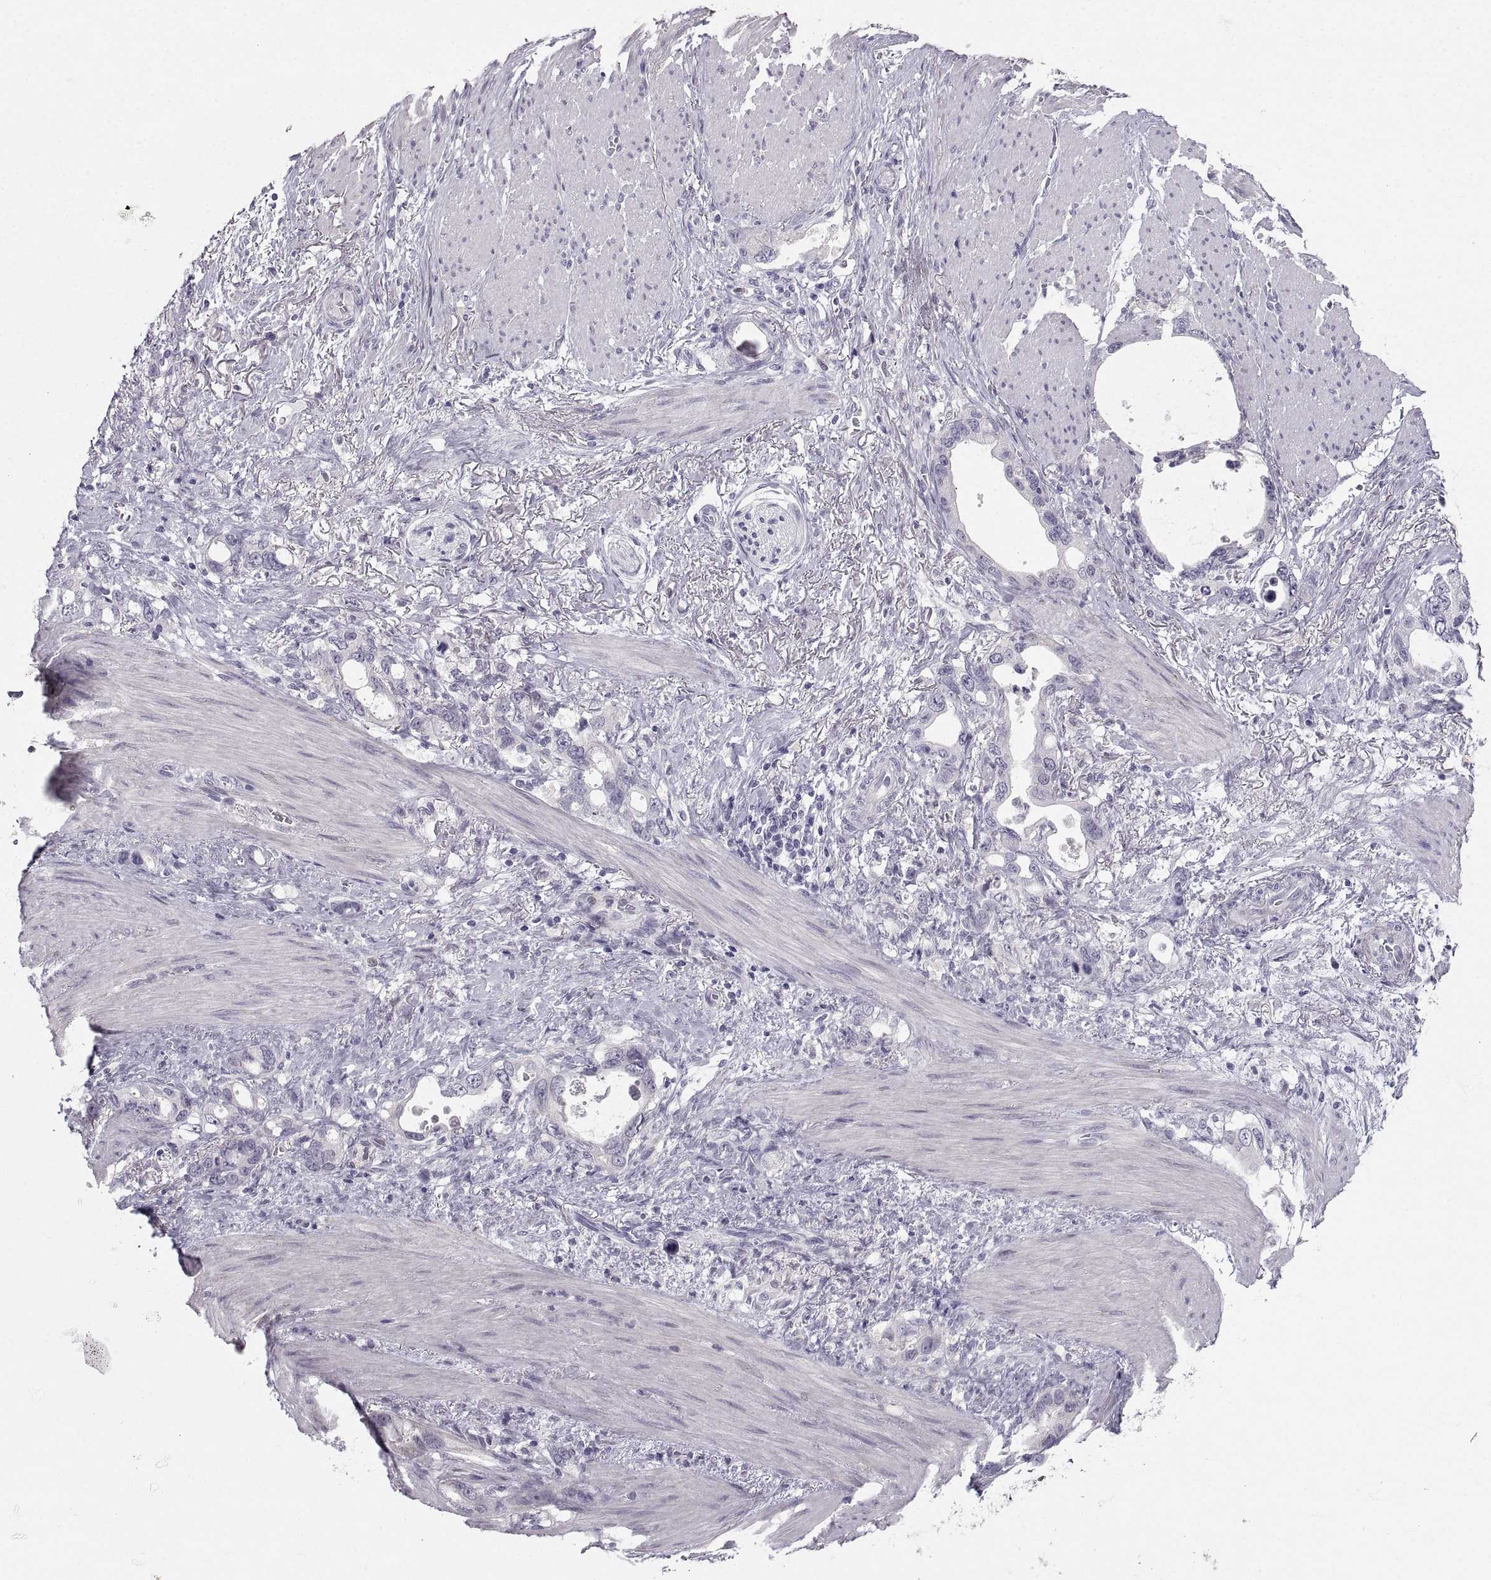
{"staining": {"intensity": "negative", "quantity": "none", "location": "none"}, "tissue": "stomach cancer", "cell_type": "Tumor cells", "image_type": "cancer", "snomed": [{"axis": "morphology", "description": "Adenocarcinoma, NOS"}, {"axis": "topography", "description": "Stomach, upper"}], "caption": "Tumor cells are negative for brown protein staining in stomach cancer. The staining was performed using DAB to visualize the protein expression in brown, while the nuclei were stained in blue with hematoxylin (Magnification: 20x).", "gene": "ZNF185", "patient": {"sex": "male", "age": 74}}